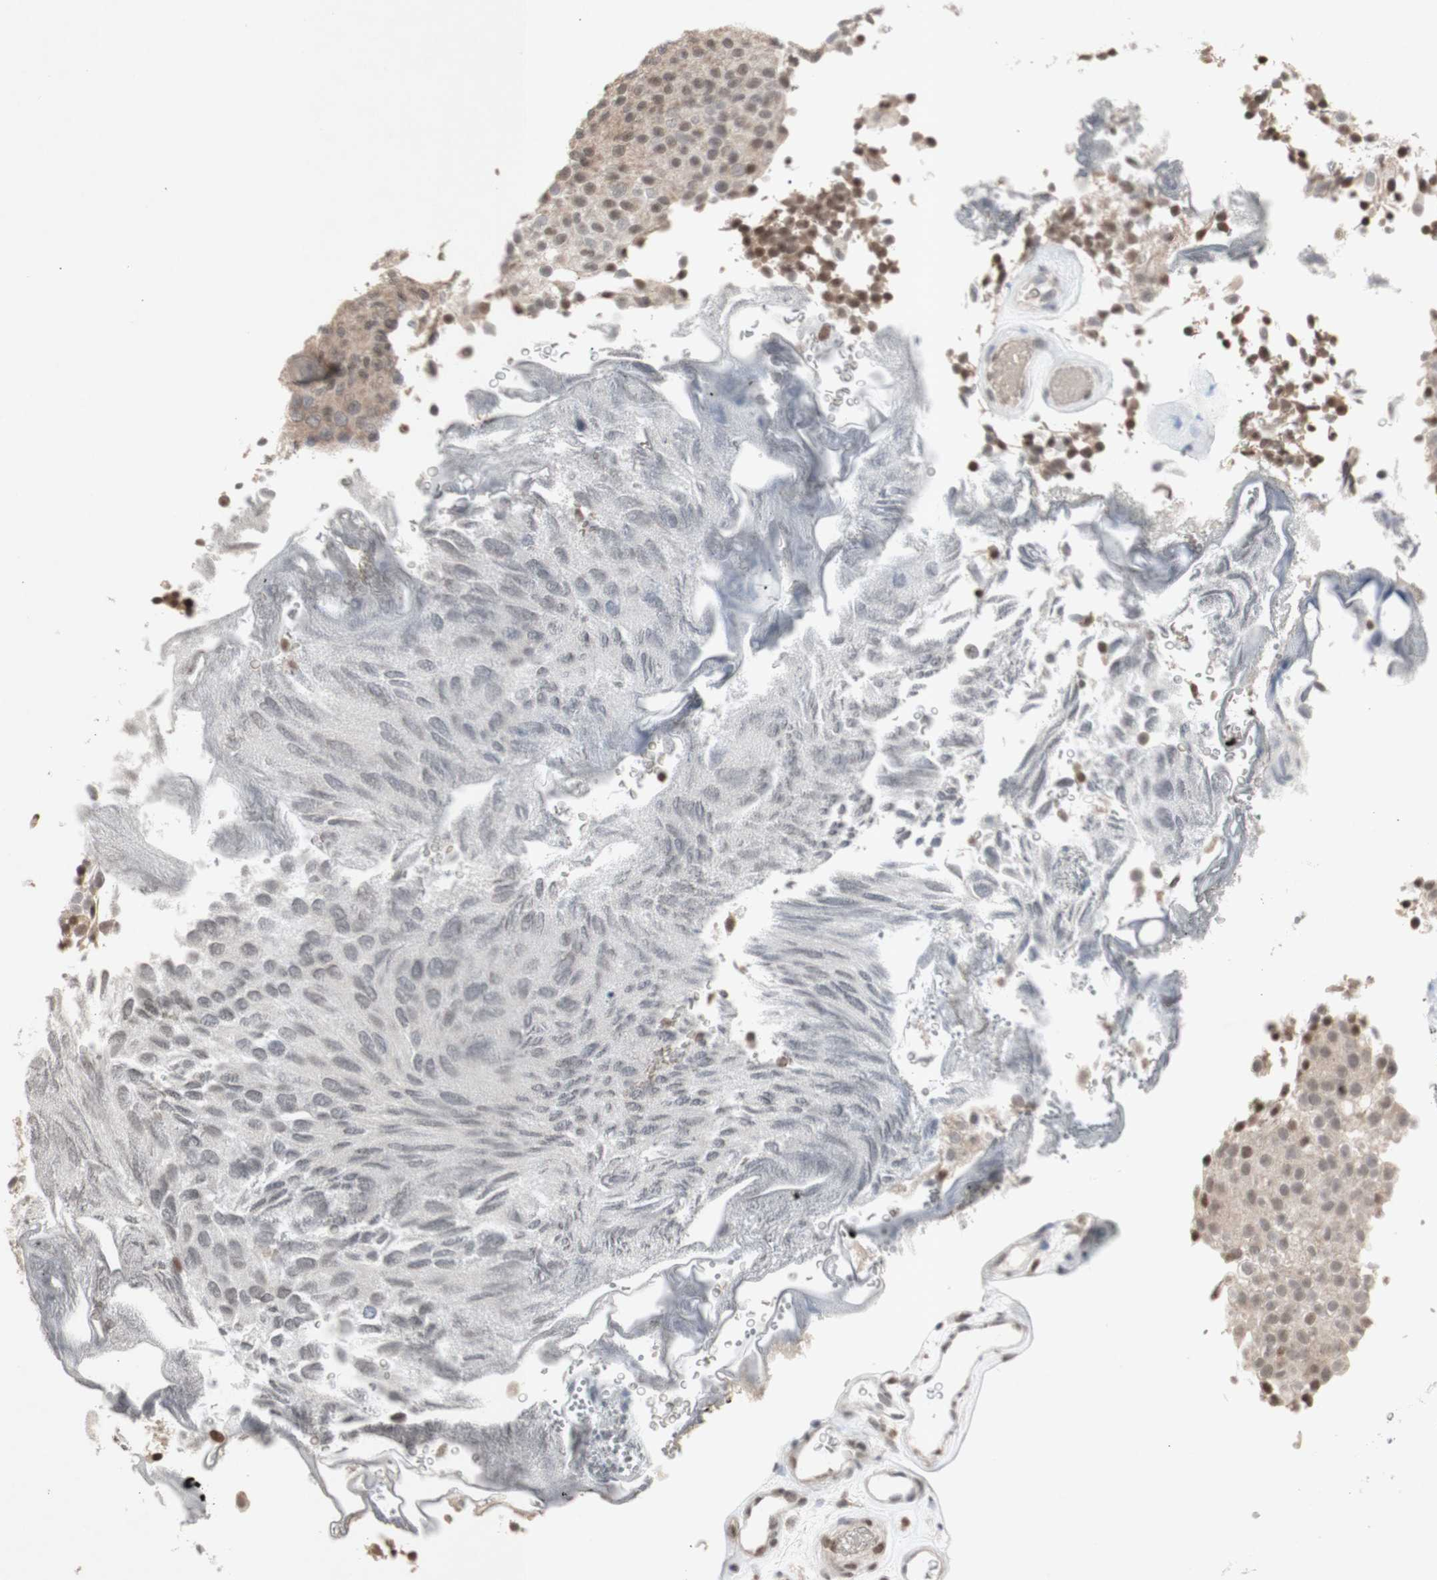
{"staining": {"intensity": "moderate", "quantity": ">75%", "location": "nuclear"}, "tissue": "urothelial cancer", "cell_type": "Tumor cells", "image_type": "cancer", "snomed": [{"axis": "morphology", "description": "Urothelial carcinoma, Low grade"}, {"axis": "topography", "description": "Urinary bladder"}], "caption": "Immunohistochemical staining of low-grade urothelial carcinoma demonstrates medium levels of moderate nuclear positivity in approximately >75% of tumor cells. (Brightfield microscopy of DAB IHC at high magnification).", "gene": "SFPQ", "patient": {"sex": "male", "age": 78}}